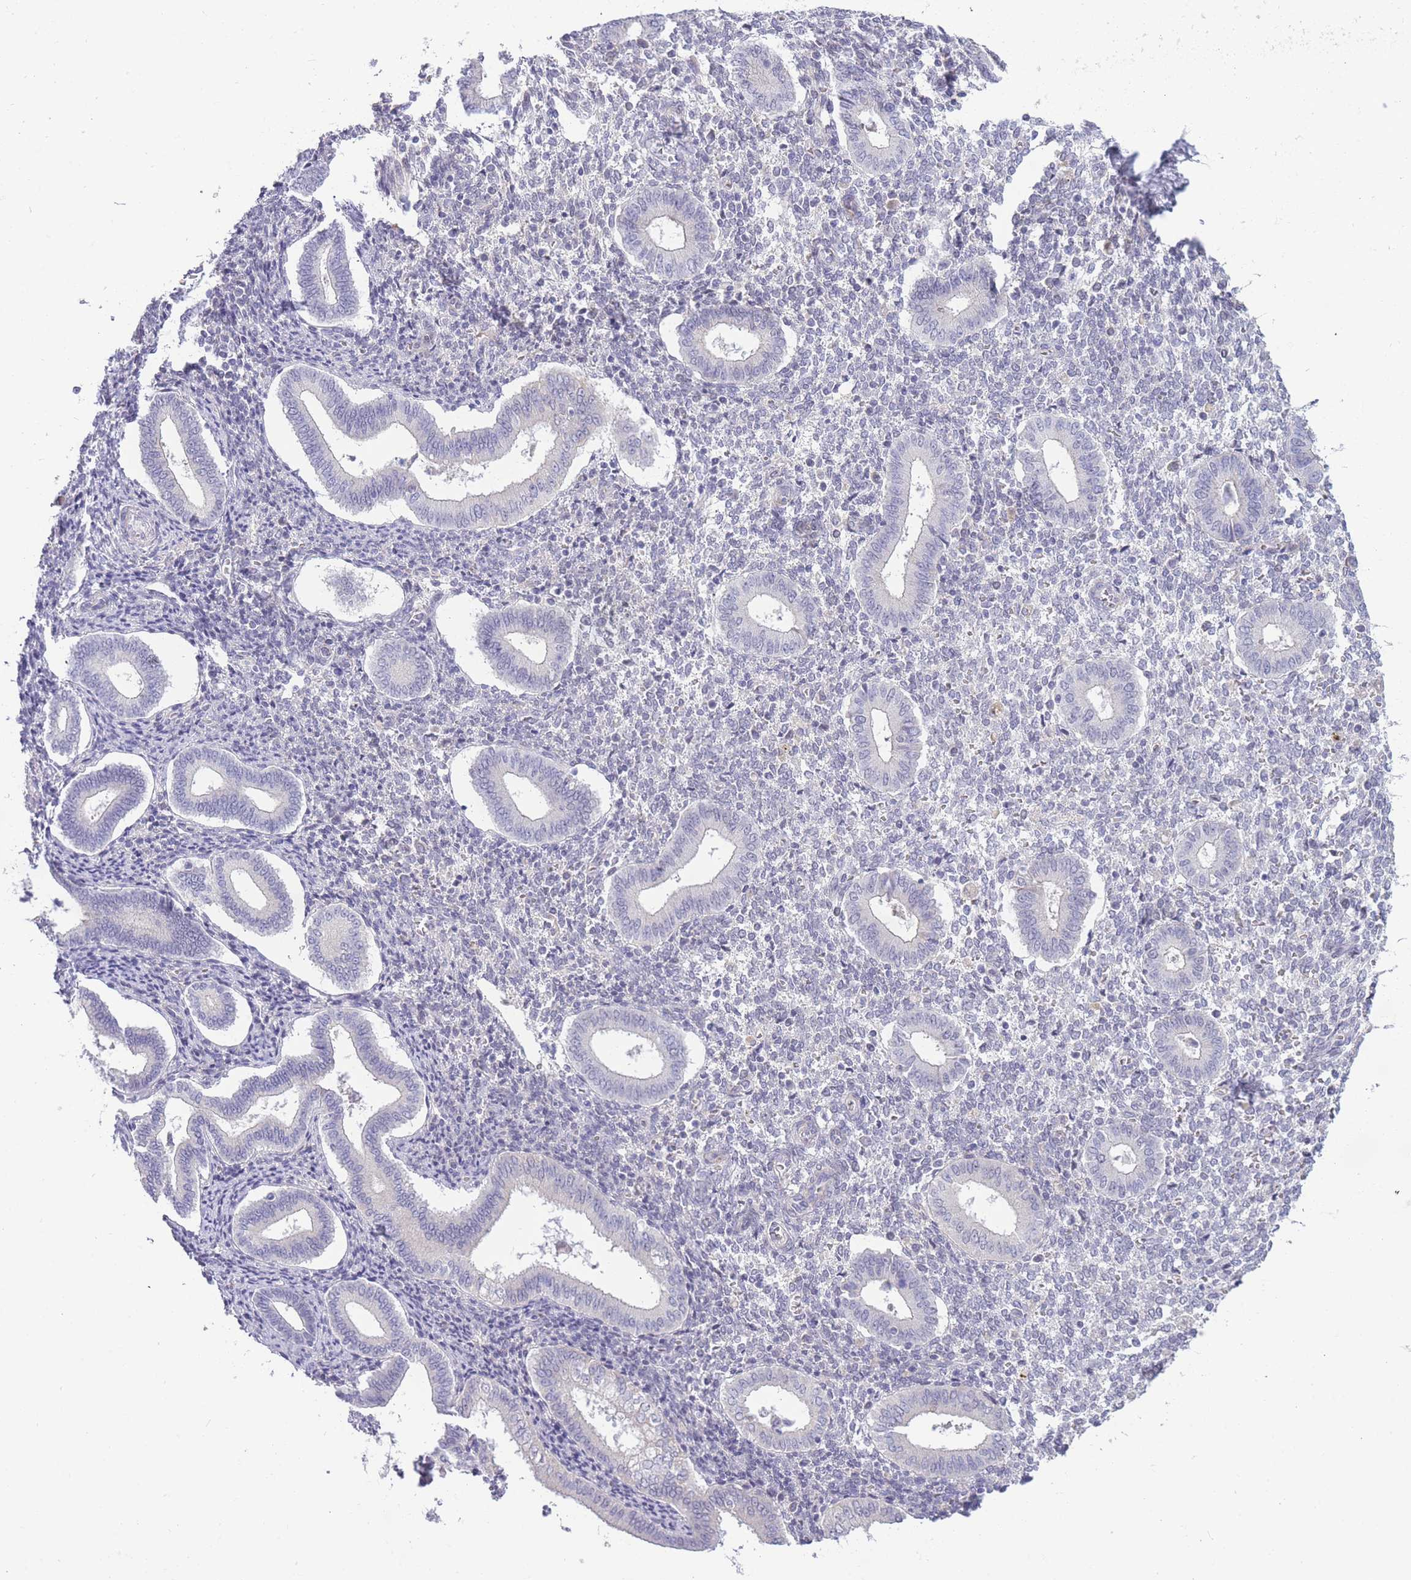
{"staining": {"intensity": "negative", "quantity": "none", "location": "none"}, "tissue": "endometrium", "cell_type": "Cells in endometrial stroma", "image_type": "normal", "snomed": [{"axis": "morphology", "description": "Normal tissue, NOS"}, {"axis": "topography", "description": "Endometrium"}], "caption": "High magnification brightfield microscopy of normal endometrium stained with DAB (brown) and counterstained with hematoxylin (blue): cells in endometrial stroma show no significant staining. (DAB IHC with hematoxylin counter stain).", "gene": "PRR23A", "patient": {"sex": "female", "age": 44}}